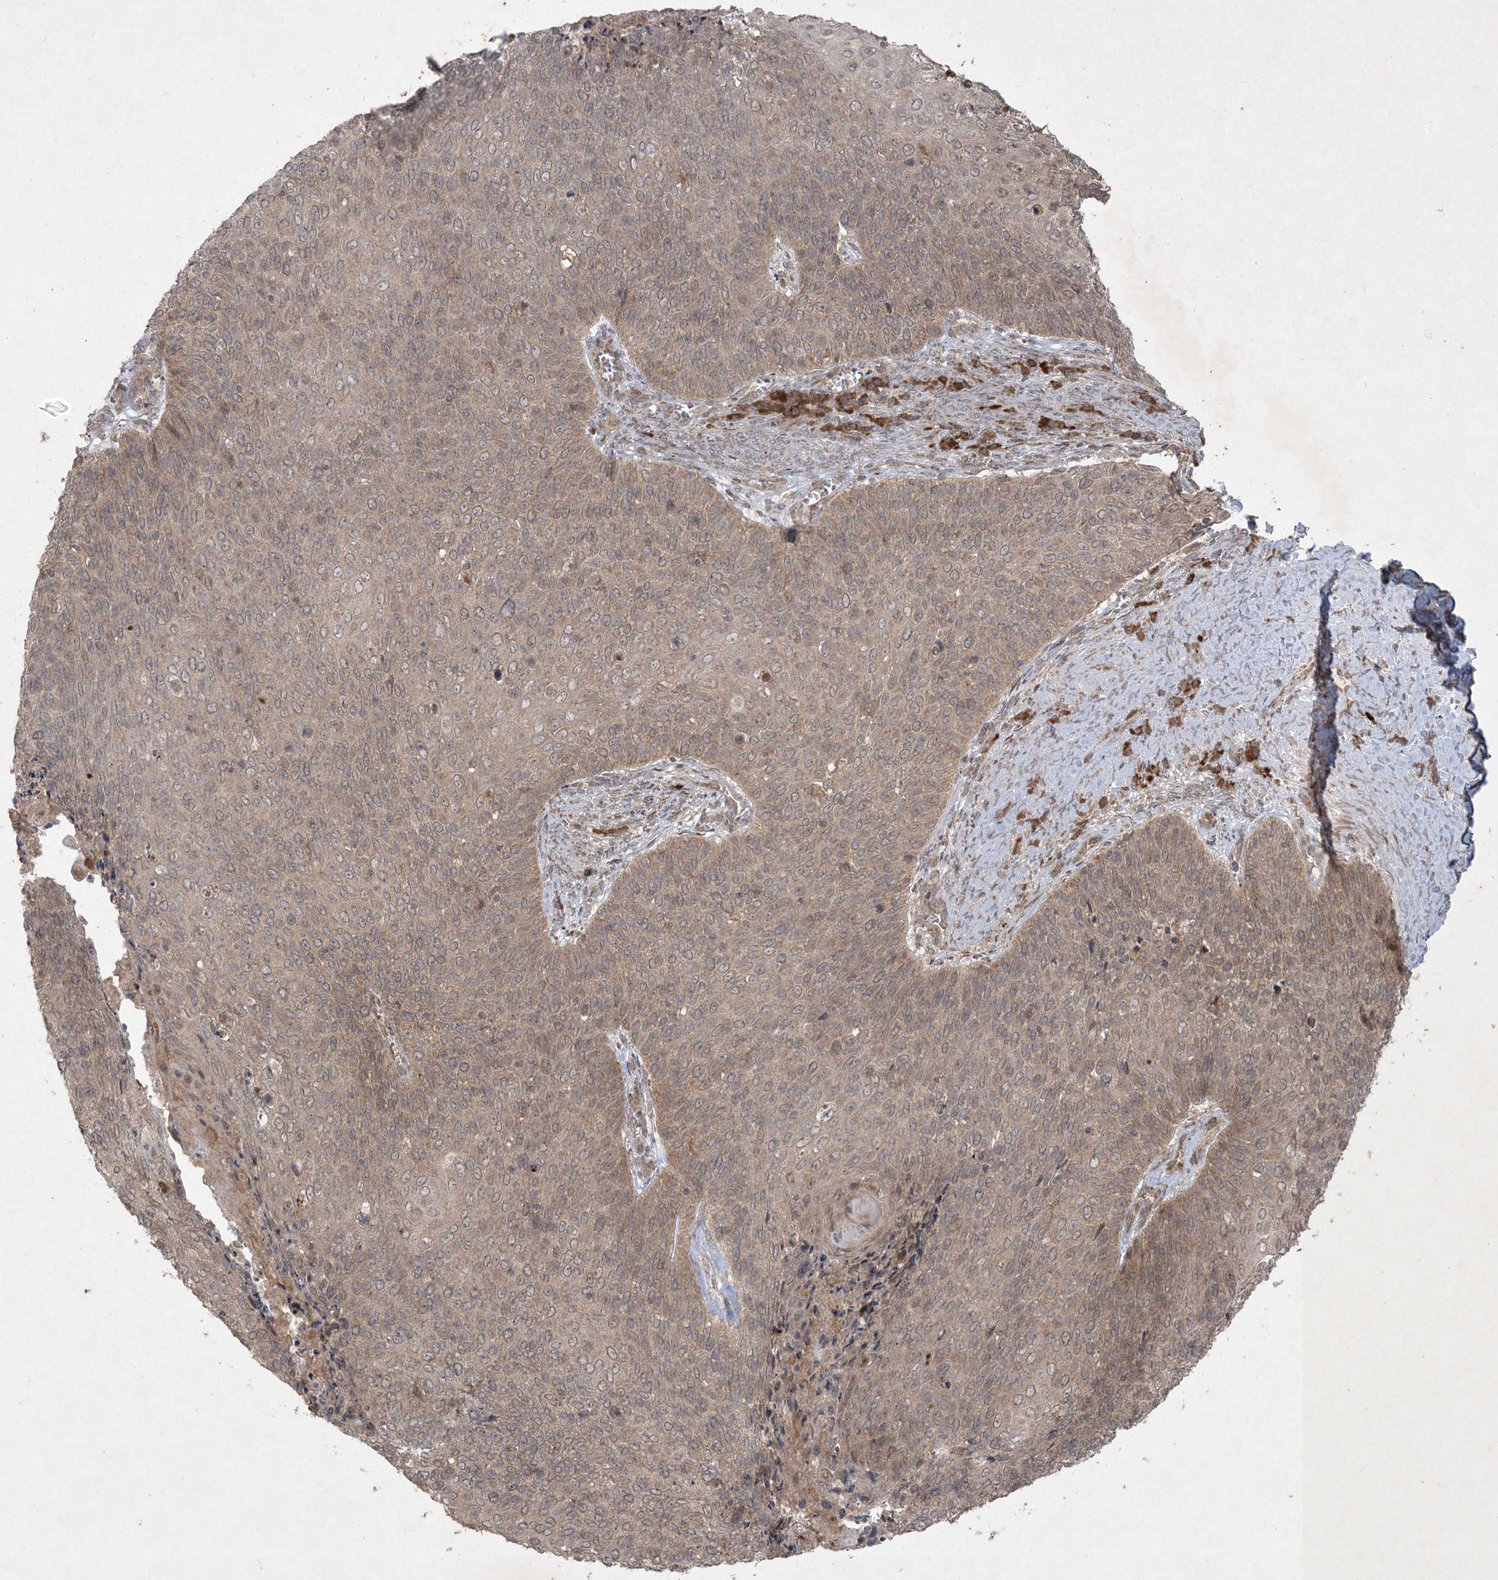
{"staining": {"intensity": "weak", "quantity": ">75%", "location": "cytoplasmic/membranous,nuclear"}, "tissue": "cervical cancer", "cell_type": "Tumor cells", "image_type": "cancer", "snomed": [{"axis": "morphology", "description": "Squamous cell carcinoma, NOS"}, {"axis": "topography", "description": "Cervix"}], "caption": "Weak cytoplasmic/membranous and nuclear expression is identified in about >75% of tumor cells in cervical squamous cell carcinoma.", "gene": "NRBP2", "patient": {"sex": "female", "age": 39}}